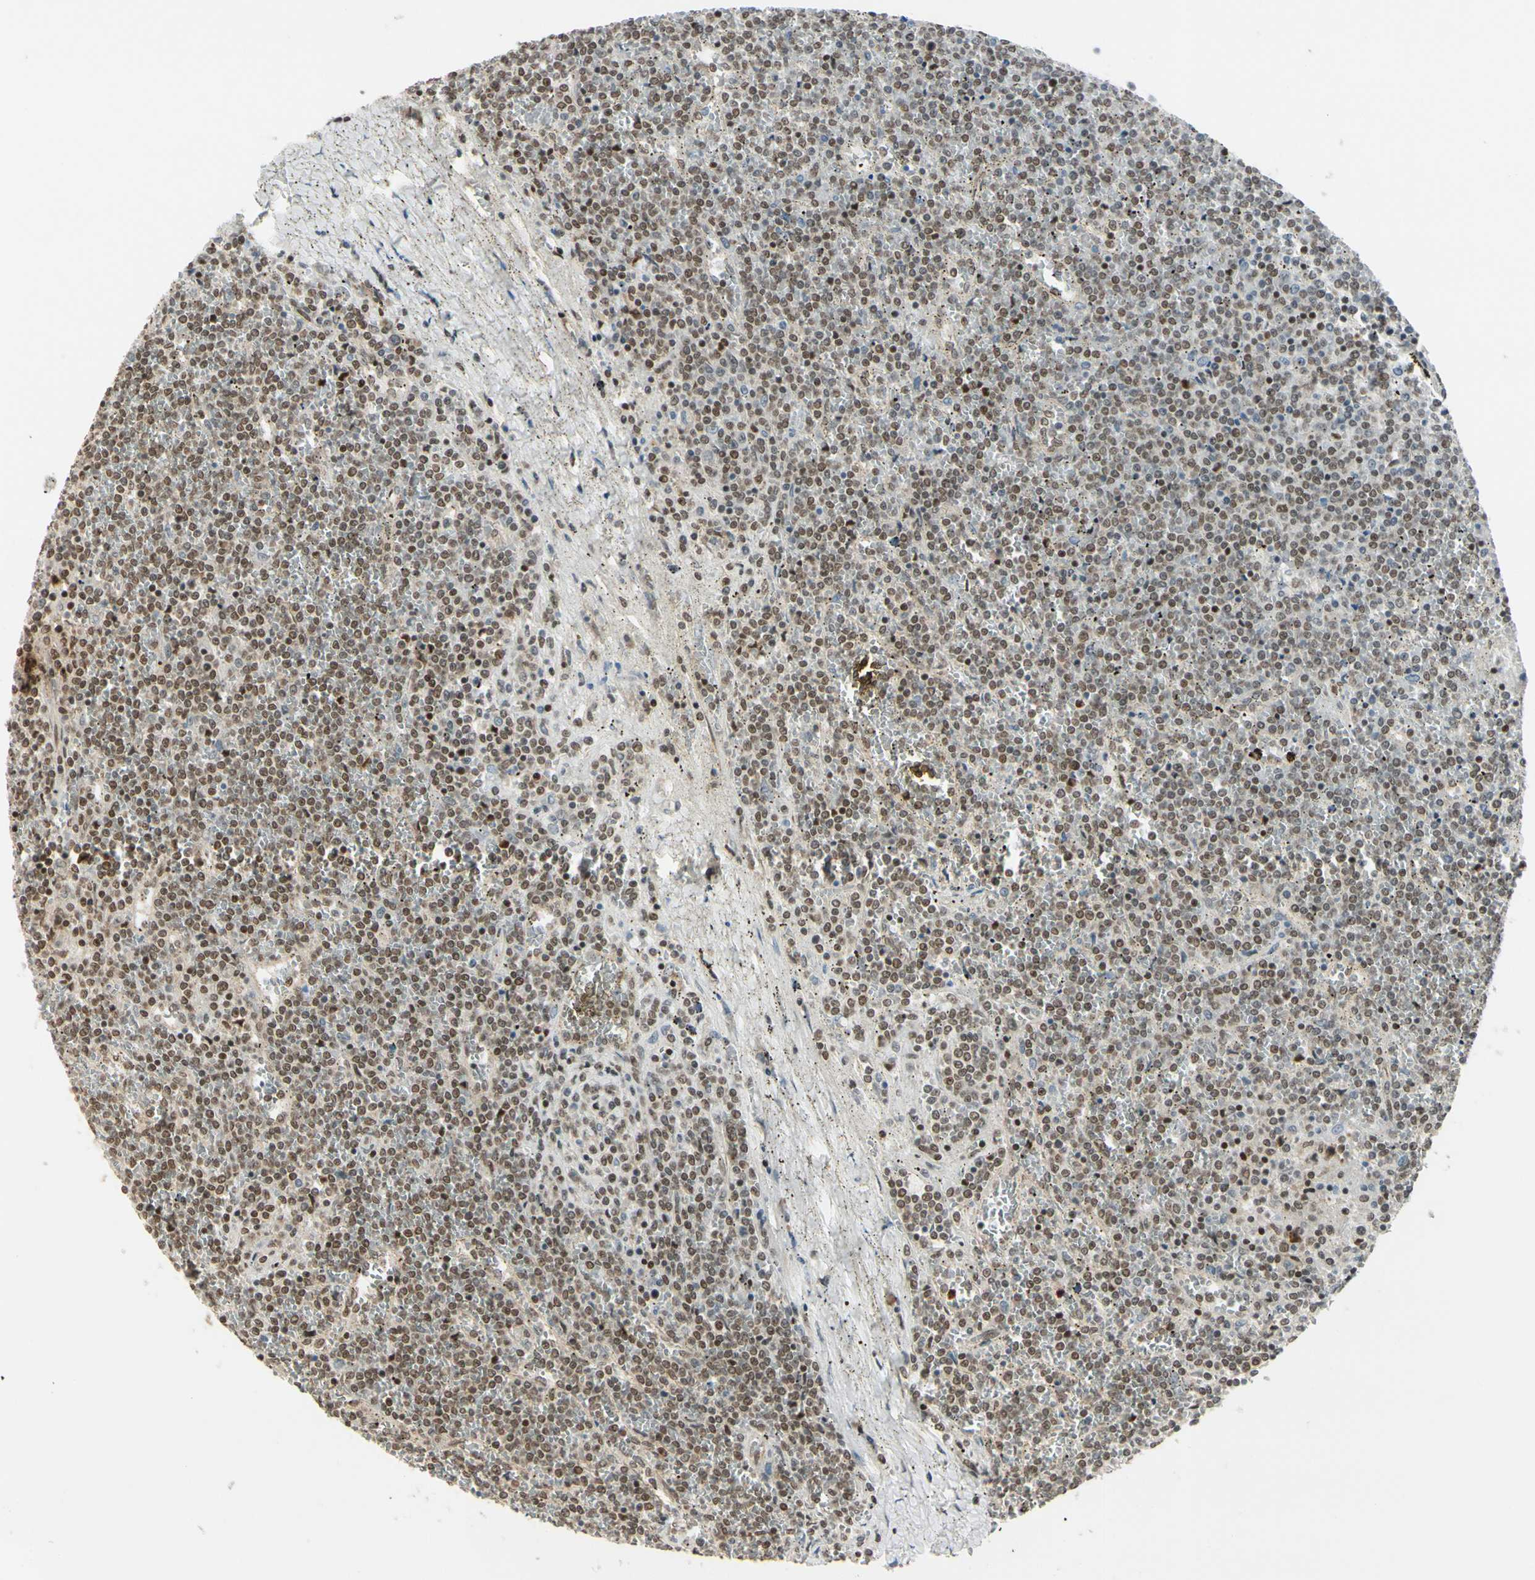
{"staining": {"intensity": "weak", "quantity": "25%-75%", "location": "cytoplasmic/membranous,nuclear"}, "tissue": "lymphoma", "cell_type": "Tumor cells", "image_type": "cancer", "snomed": [{"axis": "morphology", "description": "Malignant lymphoma, non-Hodgkin's type, Low grade"}, {"axis": "topography", "description": "Spleen"}], "caption": "Weak cytoplasmic/membranous and nuclear positivity is identified in approximately 25%-75% of tumor cells in low-grade malignant lymphoma, non-Hodgkin's type.", "gene": "BRMS1", "patient": {"sex": "female", "age": 19}}